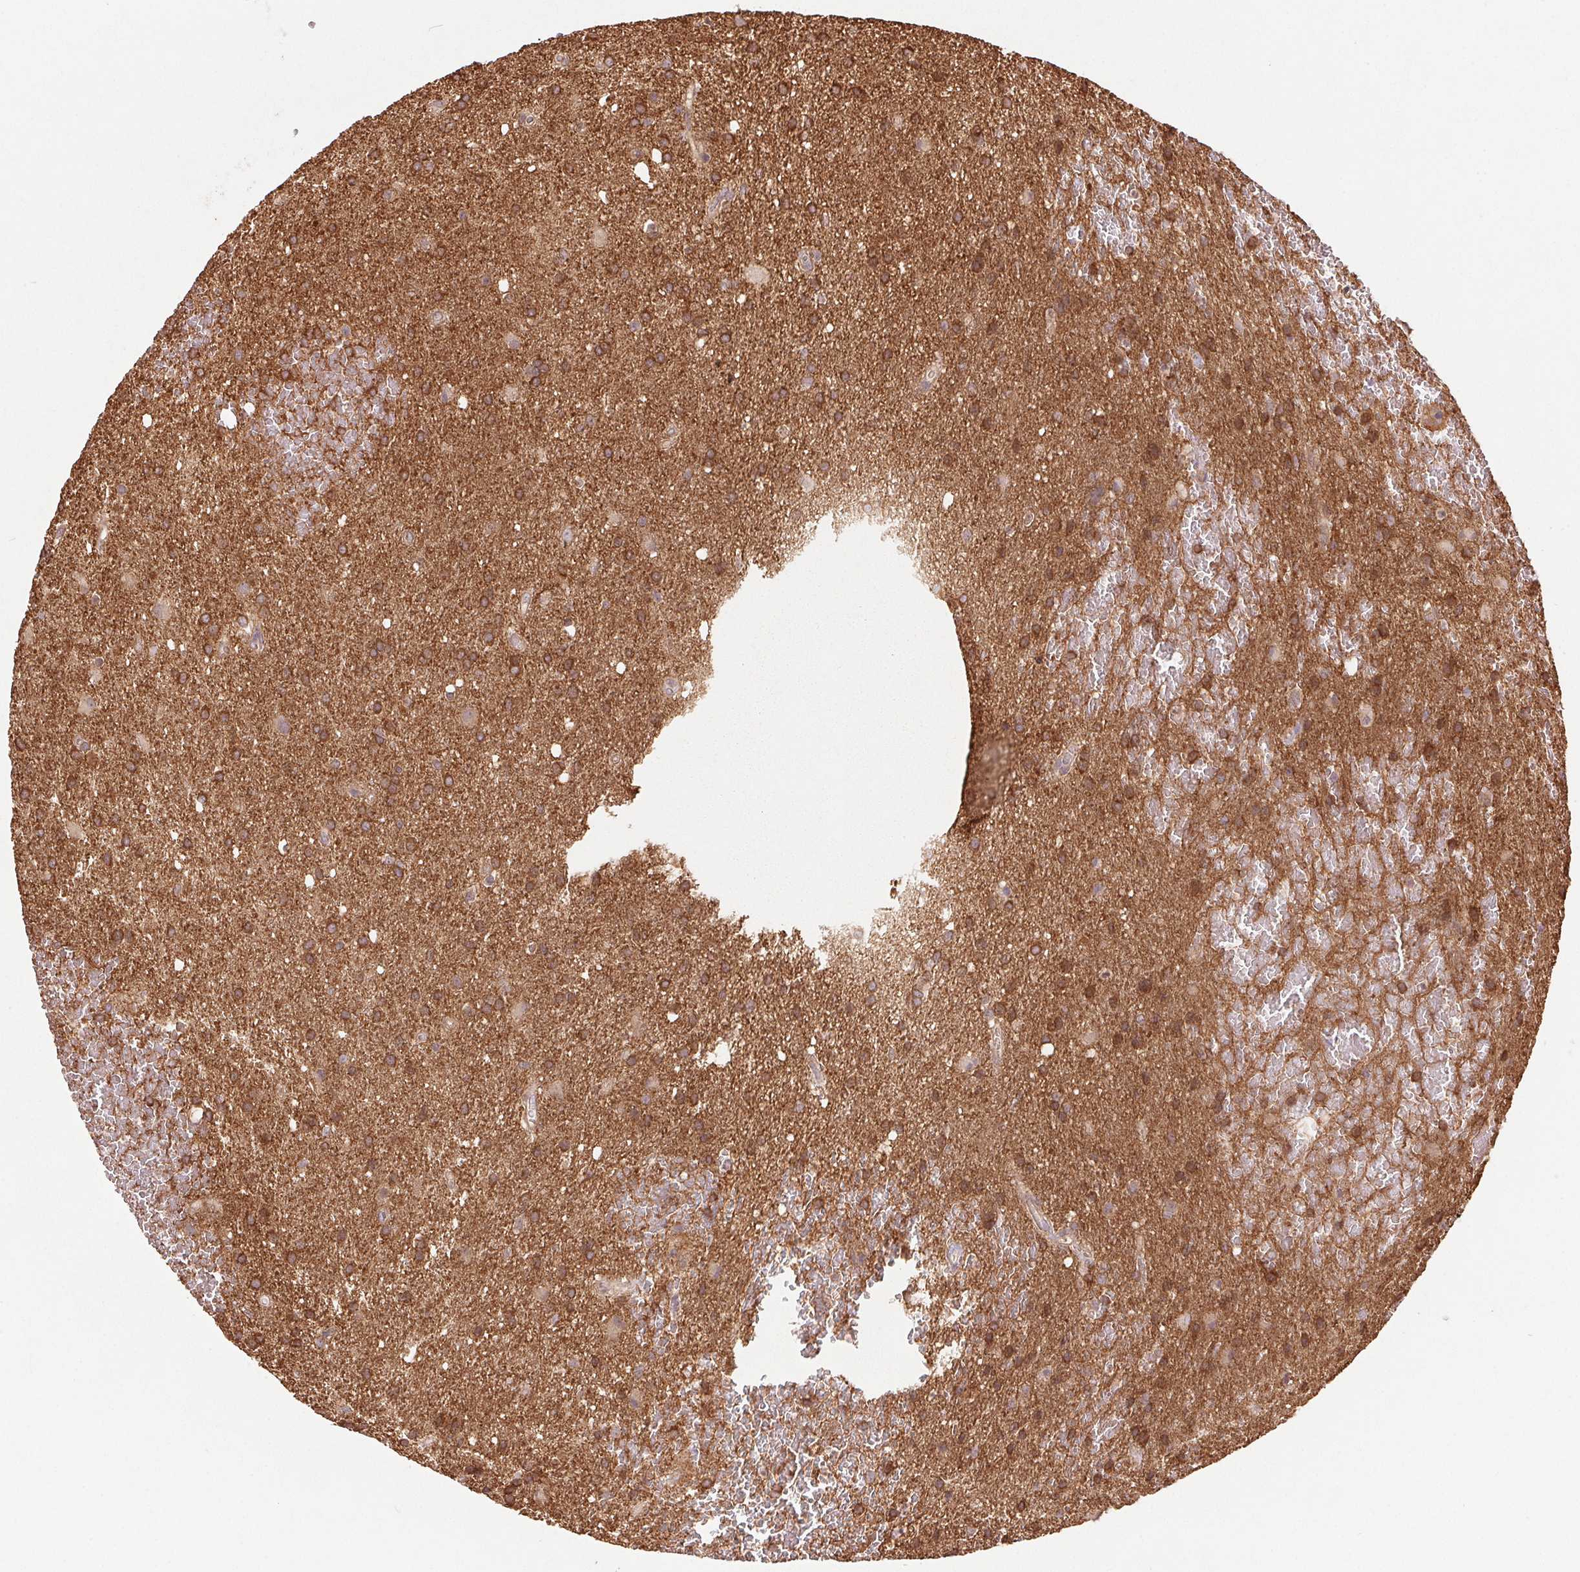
{"staining": {"intensity": "moderate", "quantity": ">75%", "location": "cytoplasmic/membranous"}, "tissue": "glioma", "cell_type": "Tumor cells", "image_type": "cancer", "snomed": [{"axis": "morphology", "description": "Glioma, malignant, Low grade"}, {"axis": "topography", "description": "Brain"}], "caption": "Moderate cytoplasmic/membranous expression is seen in about >75% of tumor cells in low-grade glioma (malignant).", "gene": "TUBA3D", "patient": {"sex": "male", "age": 66}}